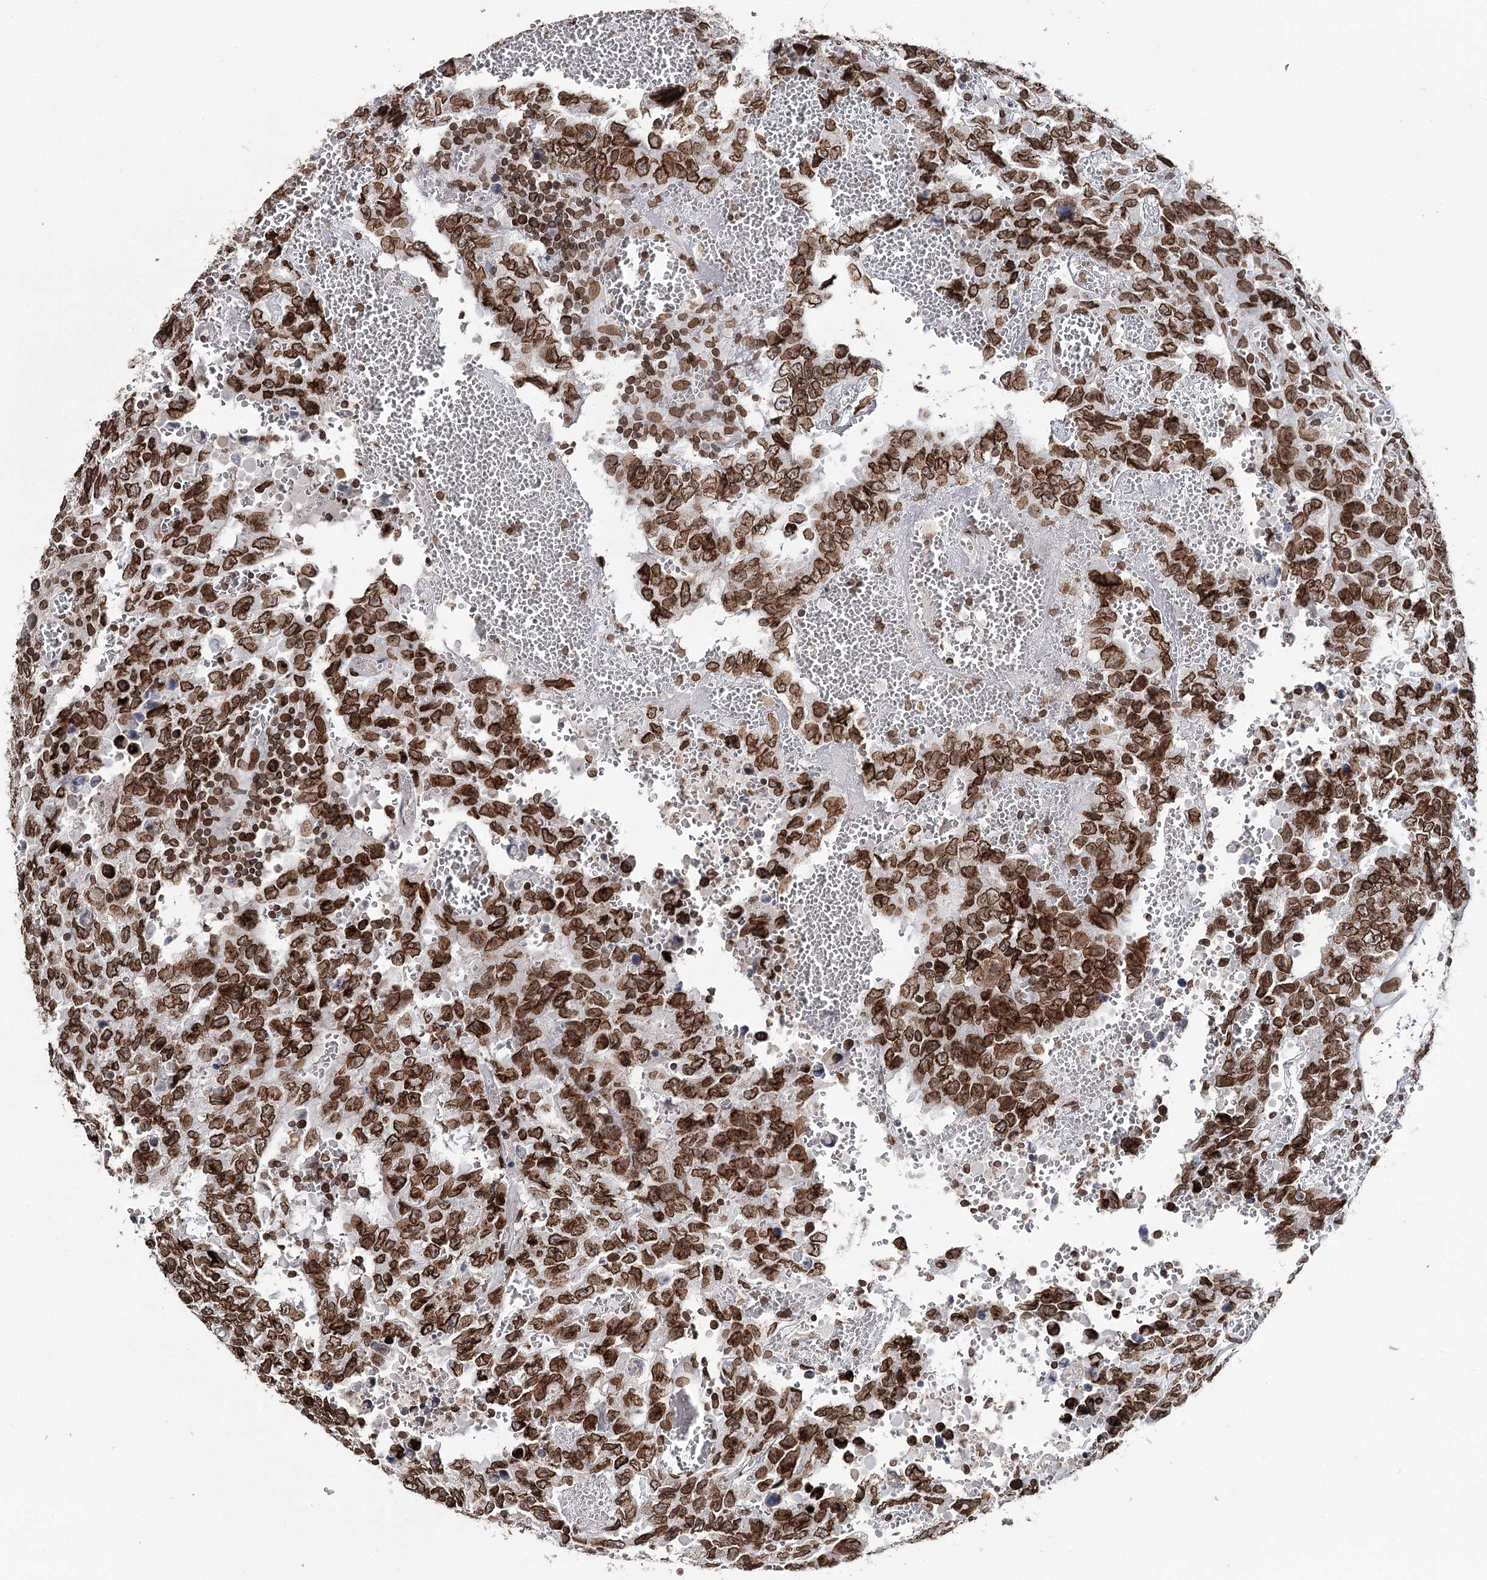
{"staining": {"intensity": "strong", "quantity": ">75%", "location": "cytoplasmic/membranous,nuclear"}, "tissue": "testis cancer", "cell_type": "Tumor cells", "image_type": "cancer", "snomed": [{"axis": "morphology", "description": "Carcinoma, Embryonal, NOS"}, {"axis": "topography", "description": "Testis"}], "caption": "Embryonal carcinoma (testis) tissue displays strong cytoplasmic/membranous and nuclear expression in approximately >75% of tumor cells, visualized by immunohistochemistry.", "gene": "KIAA0930", "patient": {"sex": "male", "age": 26}}